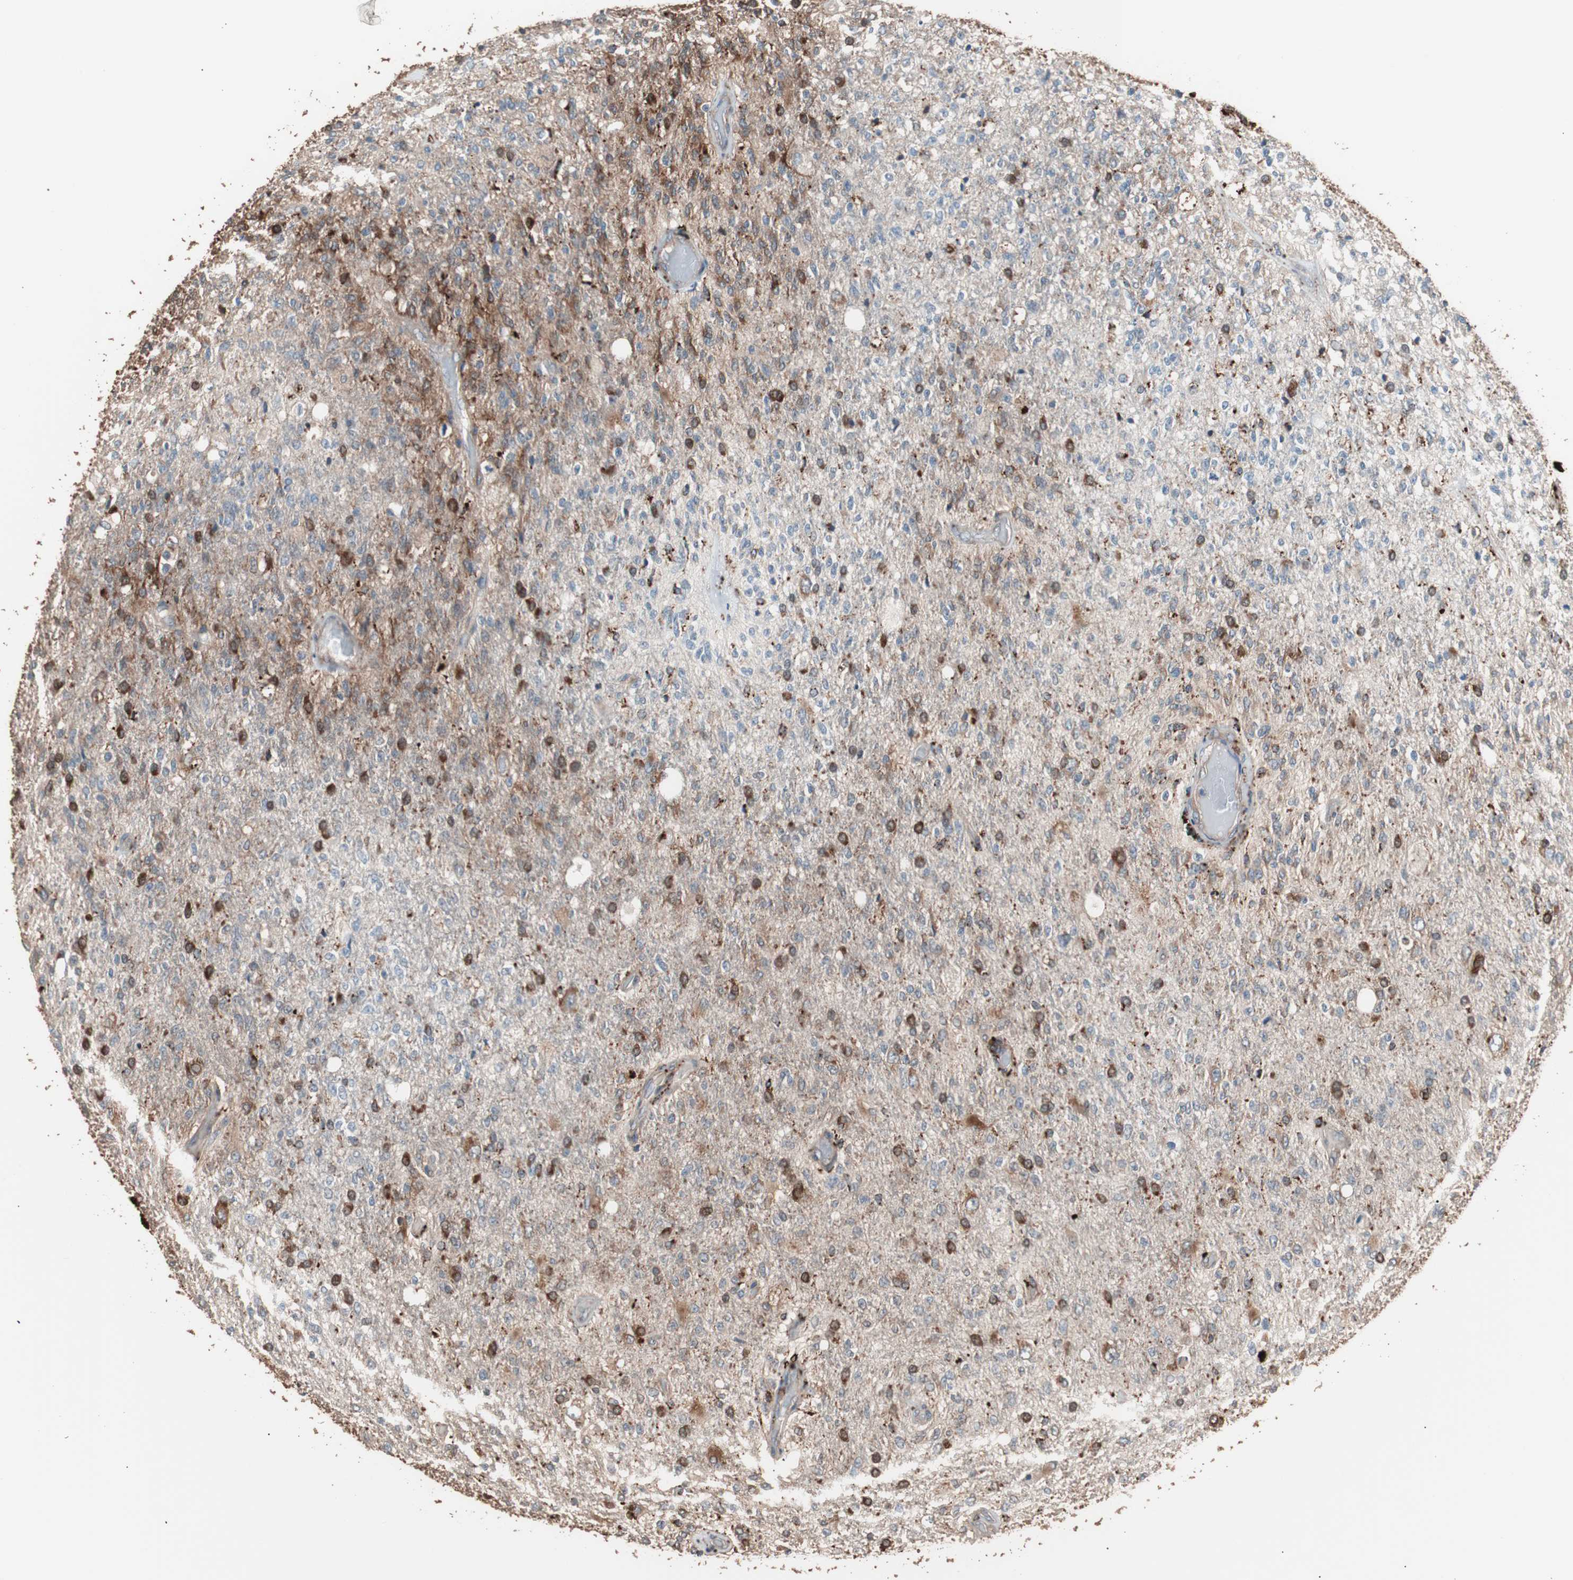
{"staining": {"intensity": "moderate", "quantity": "25%-75%", "location": "cytoplasmic/membranous"}, "tissue": "glioma", "cell_type": "Tumor cells", "image_type": "cancer", "snomed": [{"axis": "morphology", "description": "Normal tissue, NOS"}, {"axis": "morphology", "description": "Glioma, malignant, High grade"}, {"axis": "topography", "description": "Cerebral cortex"}], "caption": "Immunohistochemistry of malignant glioma (high-grade) exhibits medium levels of moderate cytoplasmic/membranous positivity in approximately 25%-75% of tumor cells. The staining is performed using DAB (3,3'-diaminobenzidine) brown chromogen to label protein expression. The nuclei are counter-stained blue using hematoxylin.", "gene": "CCT3", "patient": {"sex": "male", "age": 77}}